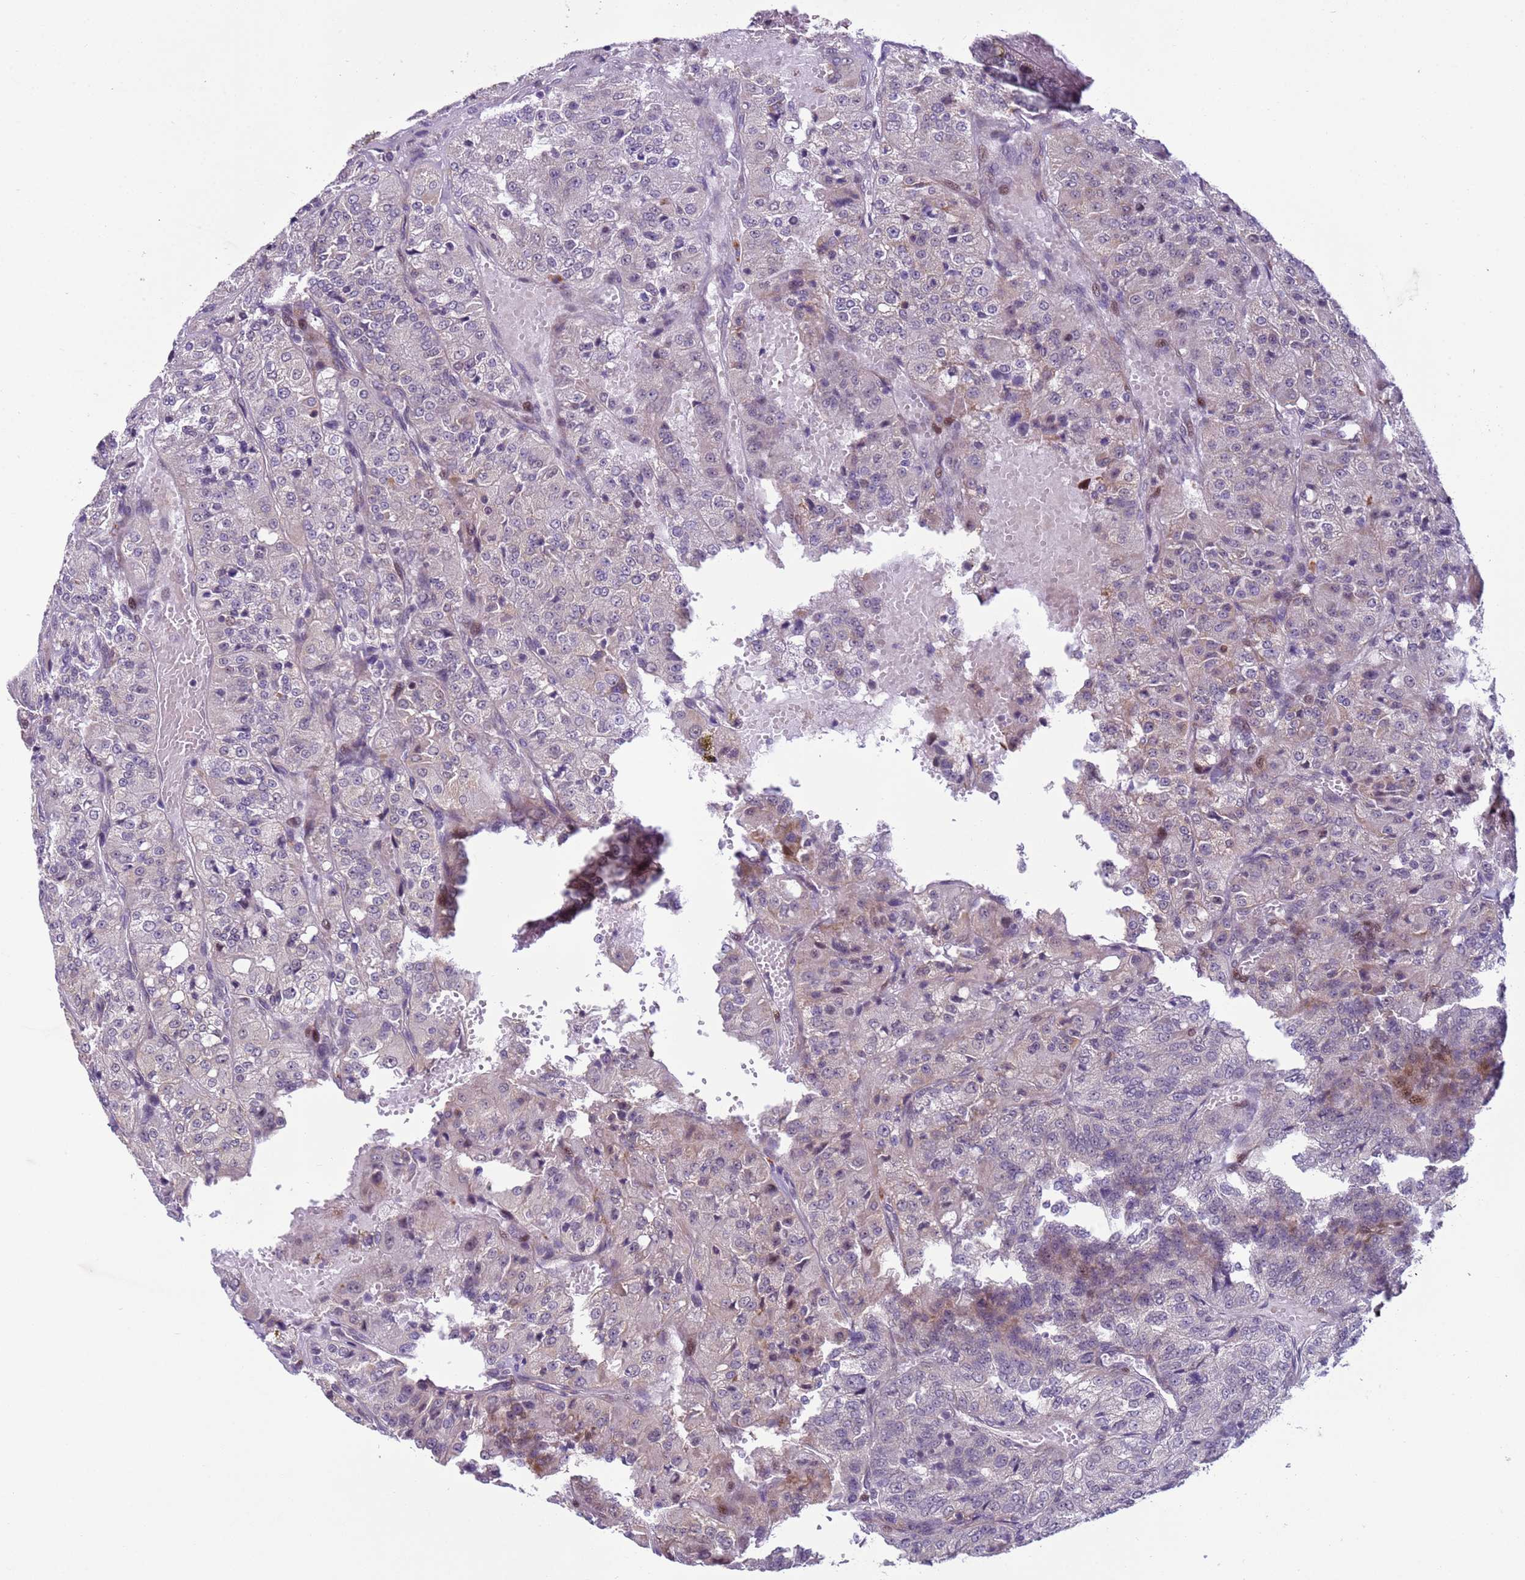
{"staining": {"intensity": "negative", "quantity": "none", "location": "none"}, "tissue": "renal cancer", "cell_type": "Tumor cells", "image_type": "cancer", "snomed": [{"axis": "morphology", "description": "Adenocarcinoma, NOS"}, {"axis": "topography", "description": "Kidney"}], "caption": "The image demonstrates no staining of tumor cells in renal adenocarcinoma. Brightfield microscopy of immunohistochemistry stained with DAB (brown) and hematoxylin (blue), captured at high magnification.", "gene": "SHC3", "patient": {"sex": "female", "age": 63}}